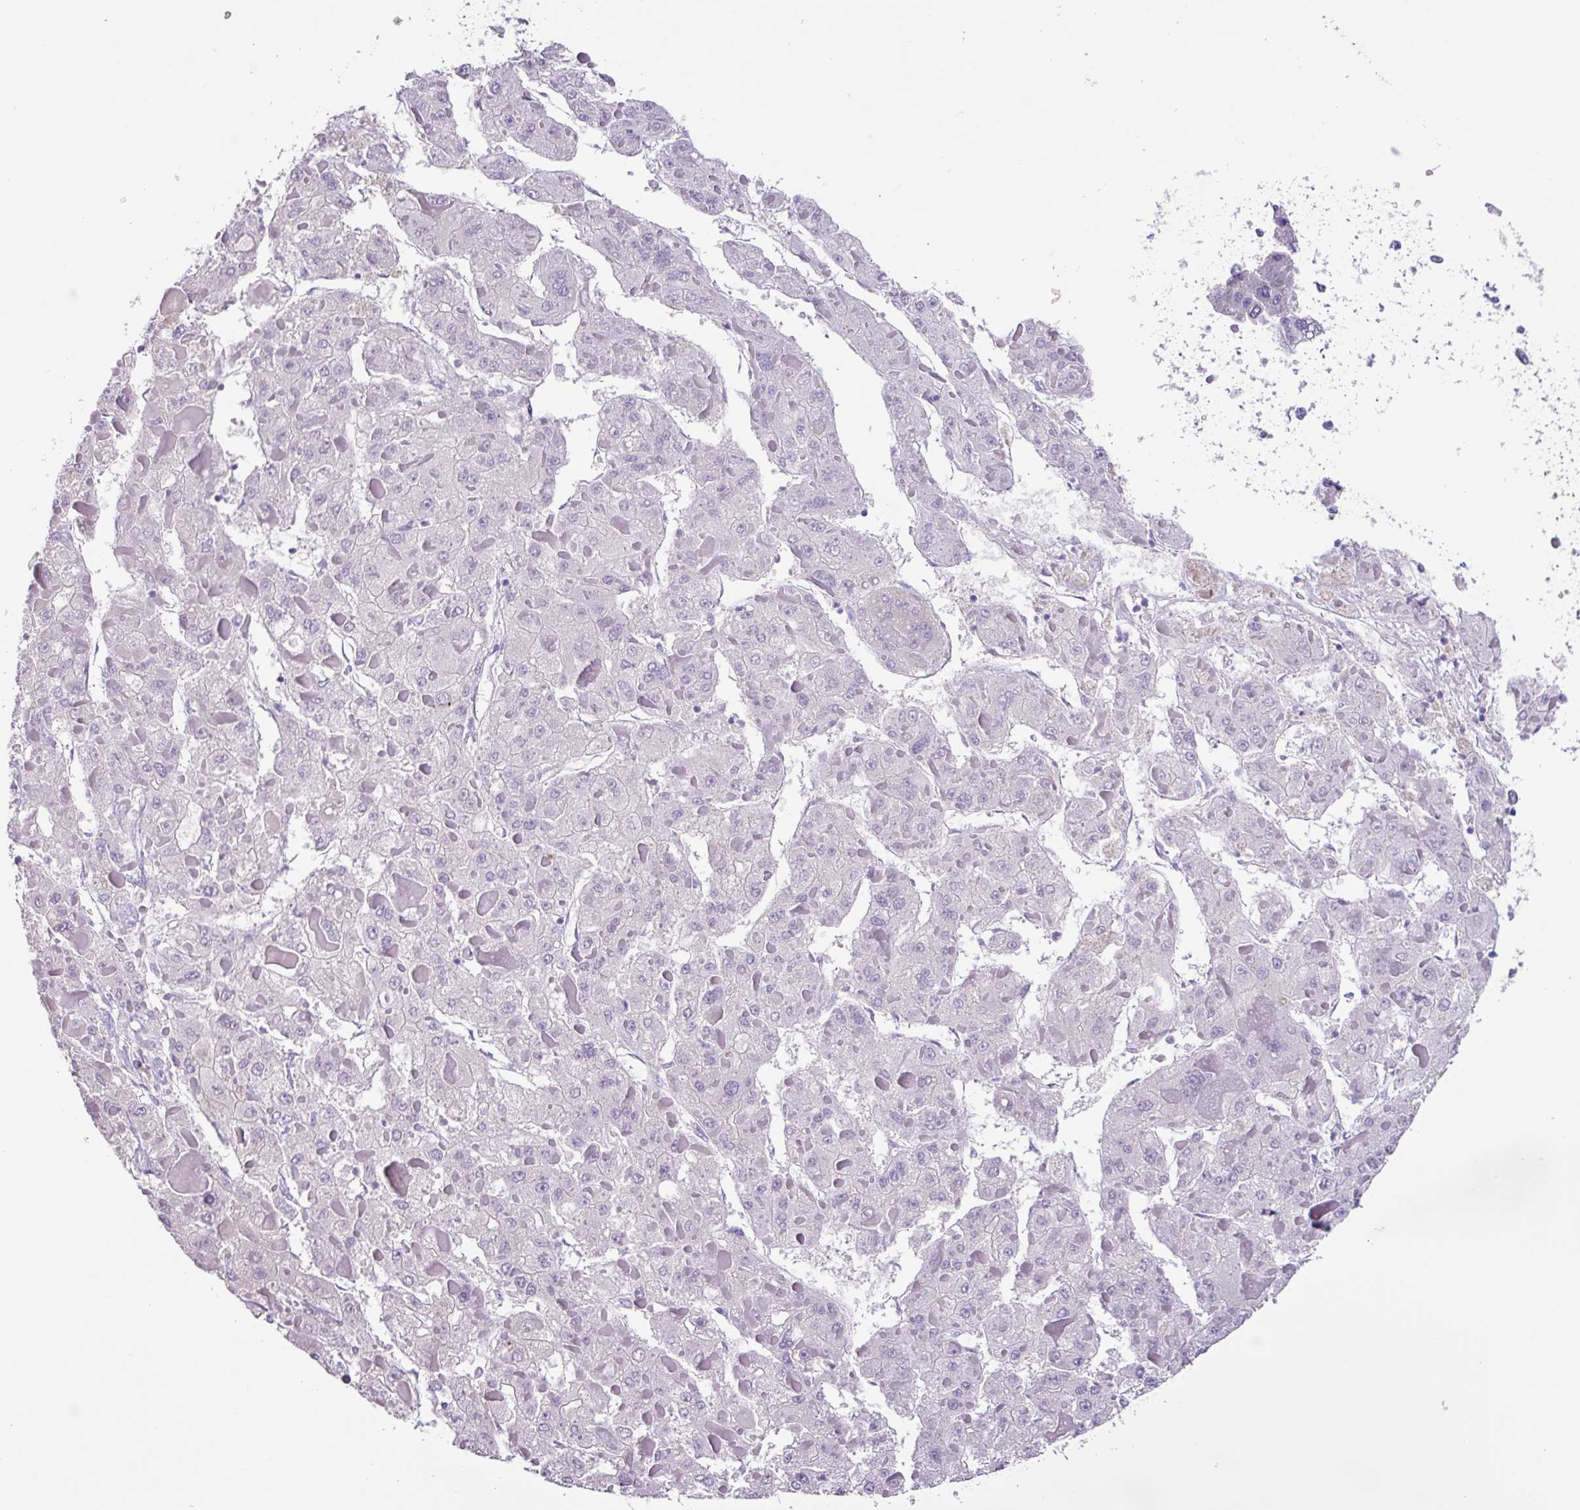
{"staining": {"intensity": "negative", "quantity": "none", "location": "none"}, "tissue": "liver cancer", "cell_type": "Tumor cells", "image_type": "cancer", "snomed": [{"axis": "morphology", "description": "Carcinoma, Hepatocellular, NOS"}, {"axis": "topography", "description": "Liver"}], "caption": "The image demonstrates no staining of tumor cells in liver cancer. (Immunohistochemistry, brightfield microscopy, high magnification).", "gene": "OTX1", "patient": {"sex": "female", "age": 73}}